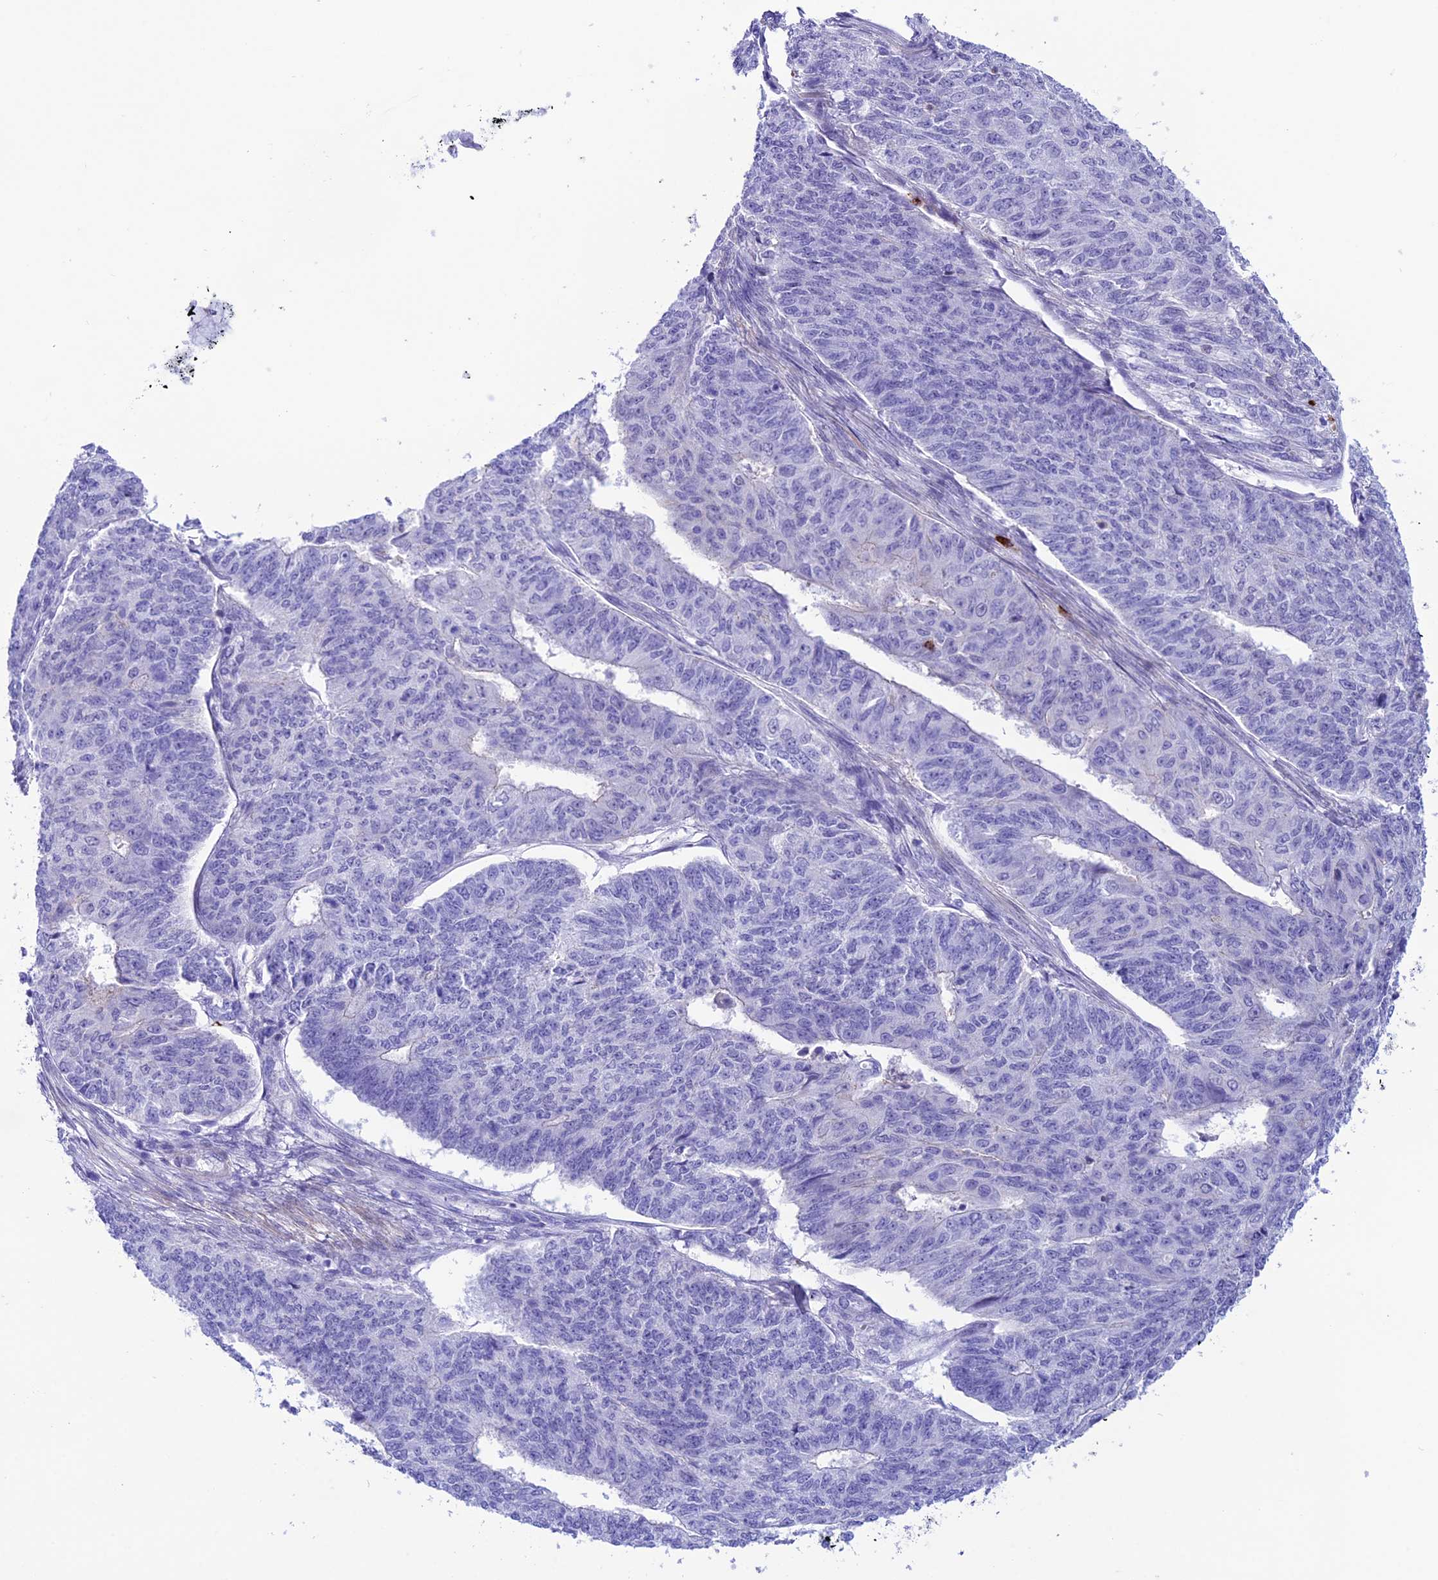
{"staining": {"intensity": "negative", "quantity": "none", "location": "none"}, "tissue": "endometrial cancer", "cell_type": "Tumor cells", "image_type": "cancer", "snomed": [{"axis": "morphology", "description": "Adenocarcinoma, NOS"}, {"axis": "topography", "description": "Endometrium"}], "caption": "A micrograph of human endometrial cancer is negative for staining in tumor cells.", "gene": "COL6A6", "patient": {"sex": "female", "age": 32}}